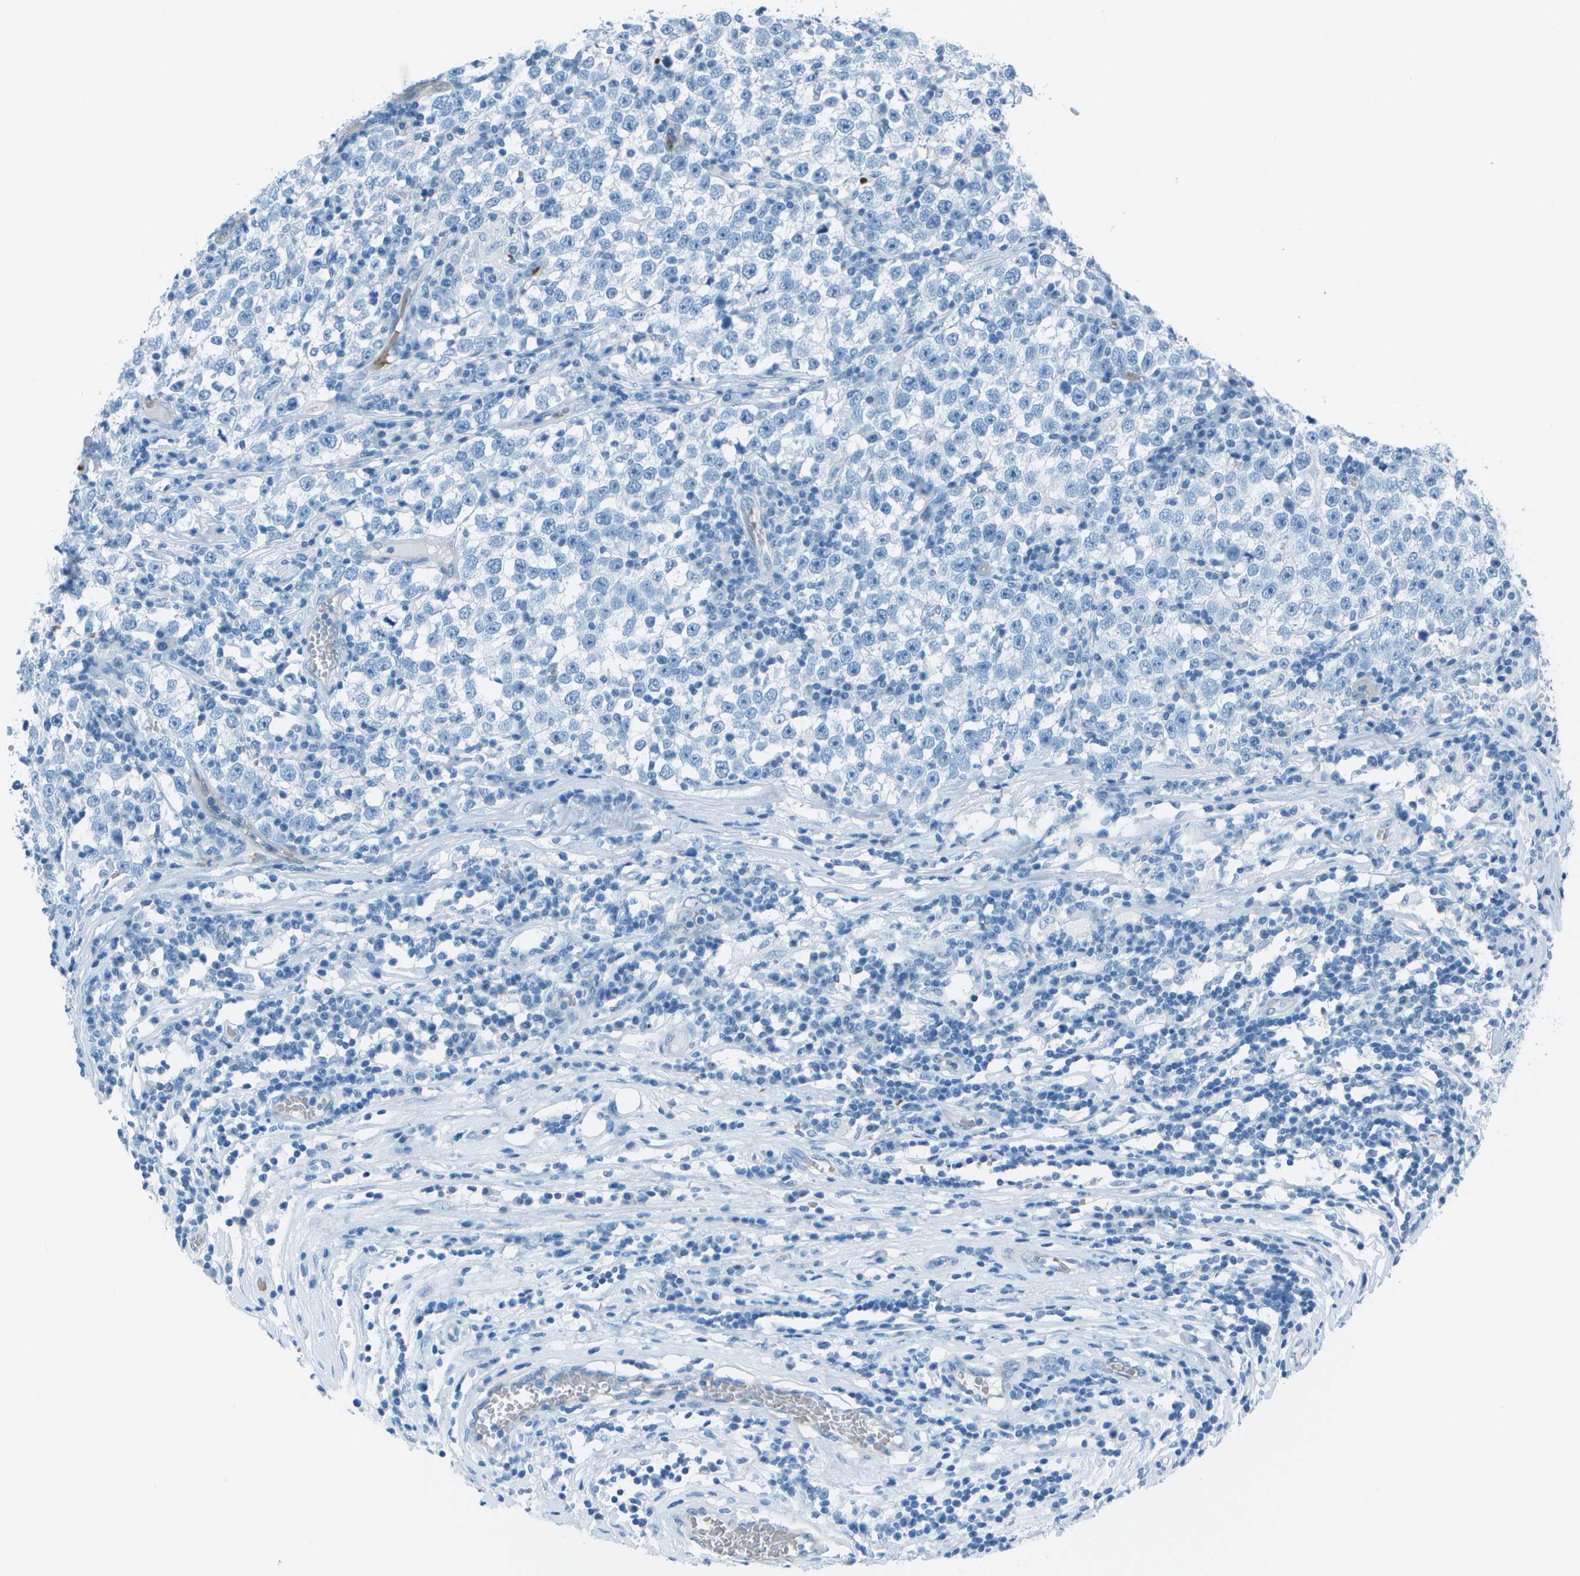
{"staining": {"intensity": "negative", "quantity": "none", "location": "none"}, "tissue": "testis cancer", "cell_type": "Tumor cells", "image_type": "cancer", "snomed": [{"axis": "morphology", "description": "Seminoma, NOS"}, {"axis": "topography", "description": "Testis"}], "caption": "Tumor cells are negative for brown protein staining in testis seminoma.", "gene": "ASL", "patient": {"sex": "male", "age": 43}}